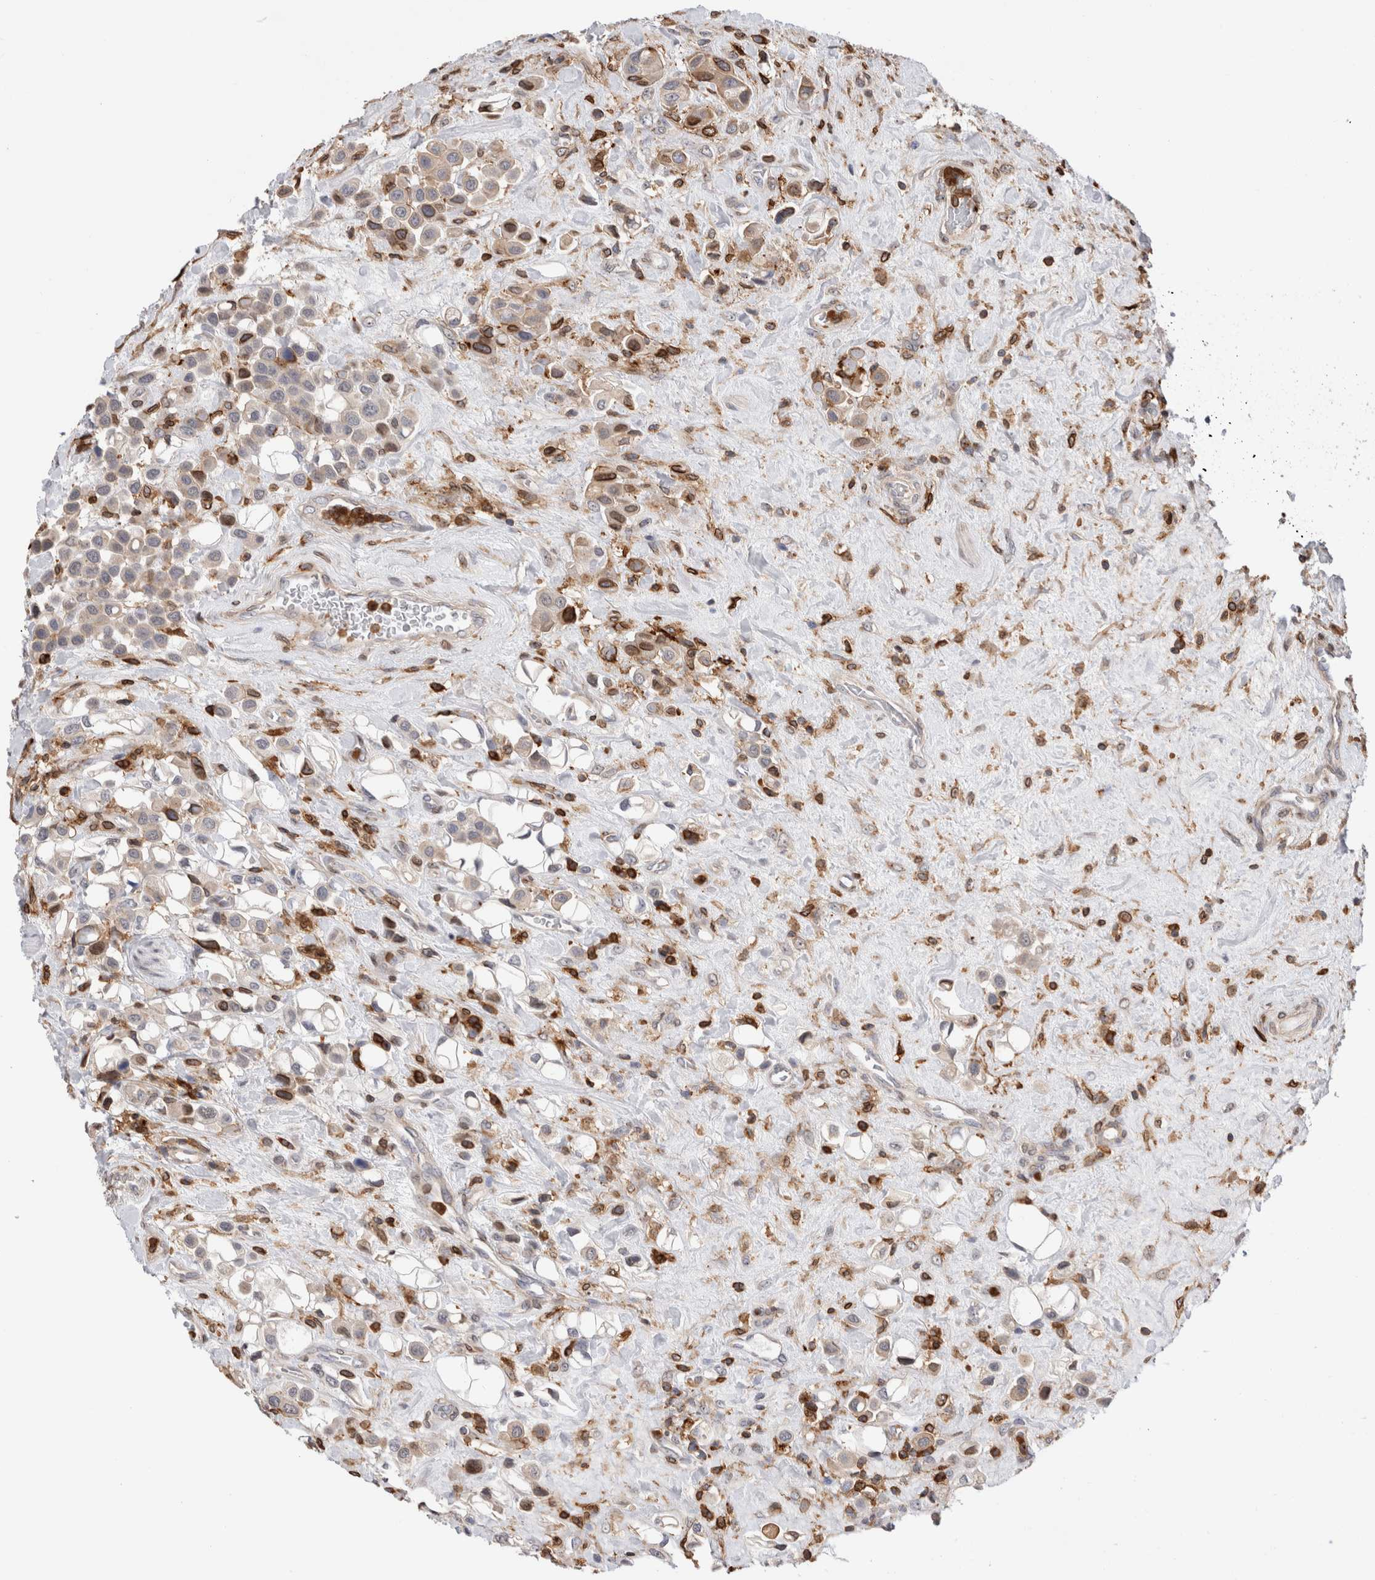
{"staining": {"intensity": "negative", "quantity": "none", "location": "none"}, "tissue": "urothelial cancer", "cell_type": "Tumor cells", "image_type": "cancer", "snomed": [{"axis": "morphology", "description": "Urothelial carcinoma, High grade"}, {"axis": "topography", "description": "Urinary bladder"}], "caption": "This is a micrograph of IHC staining of high-grade urothelial carcinoma, which shows no positivity in tumor cells.", "gene": "CCDC88B", "patient": {"sex": "male", "age": 50}}